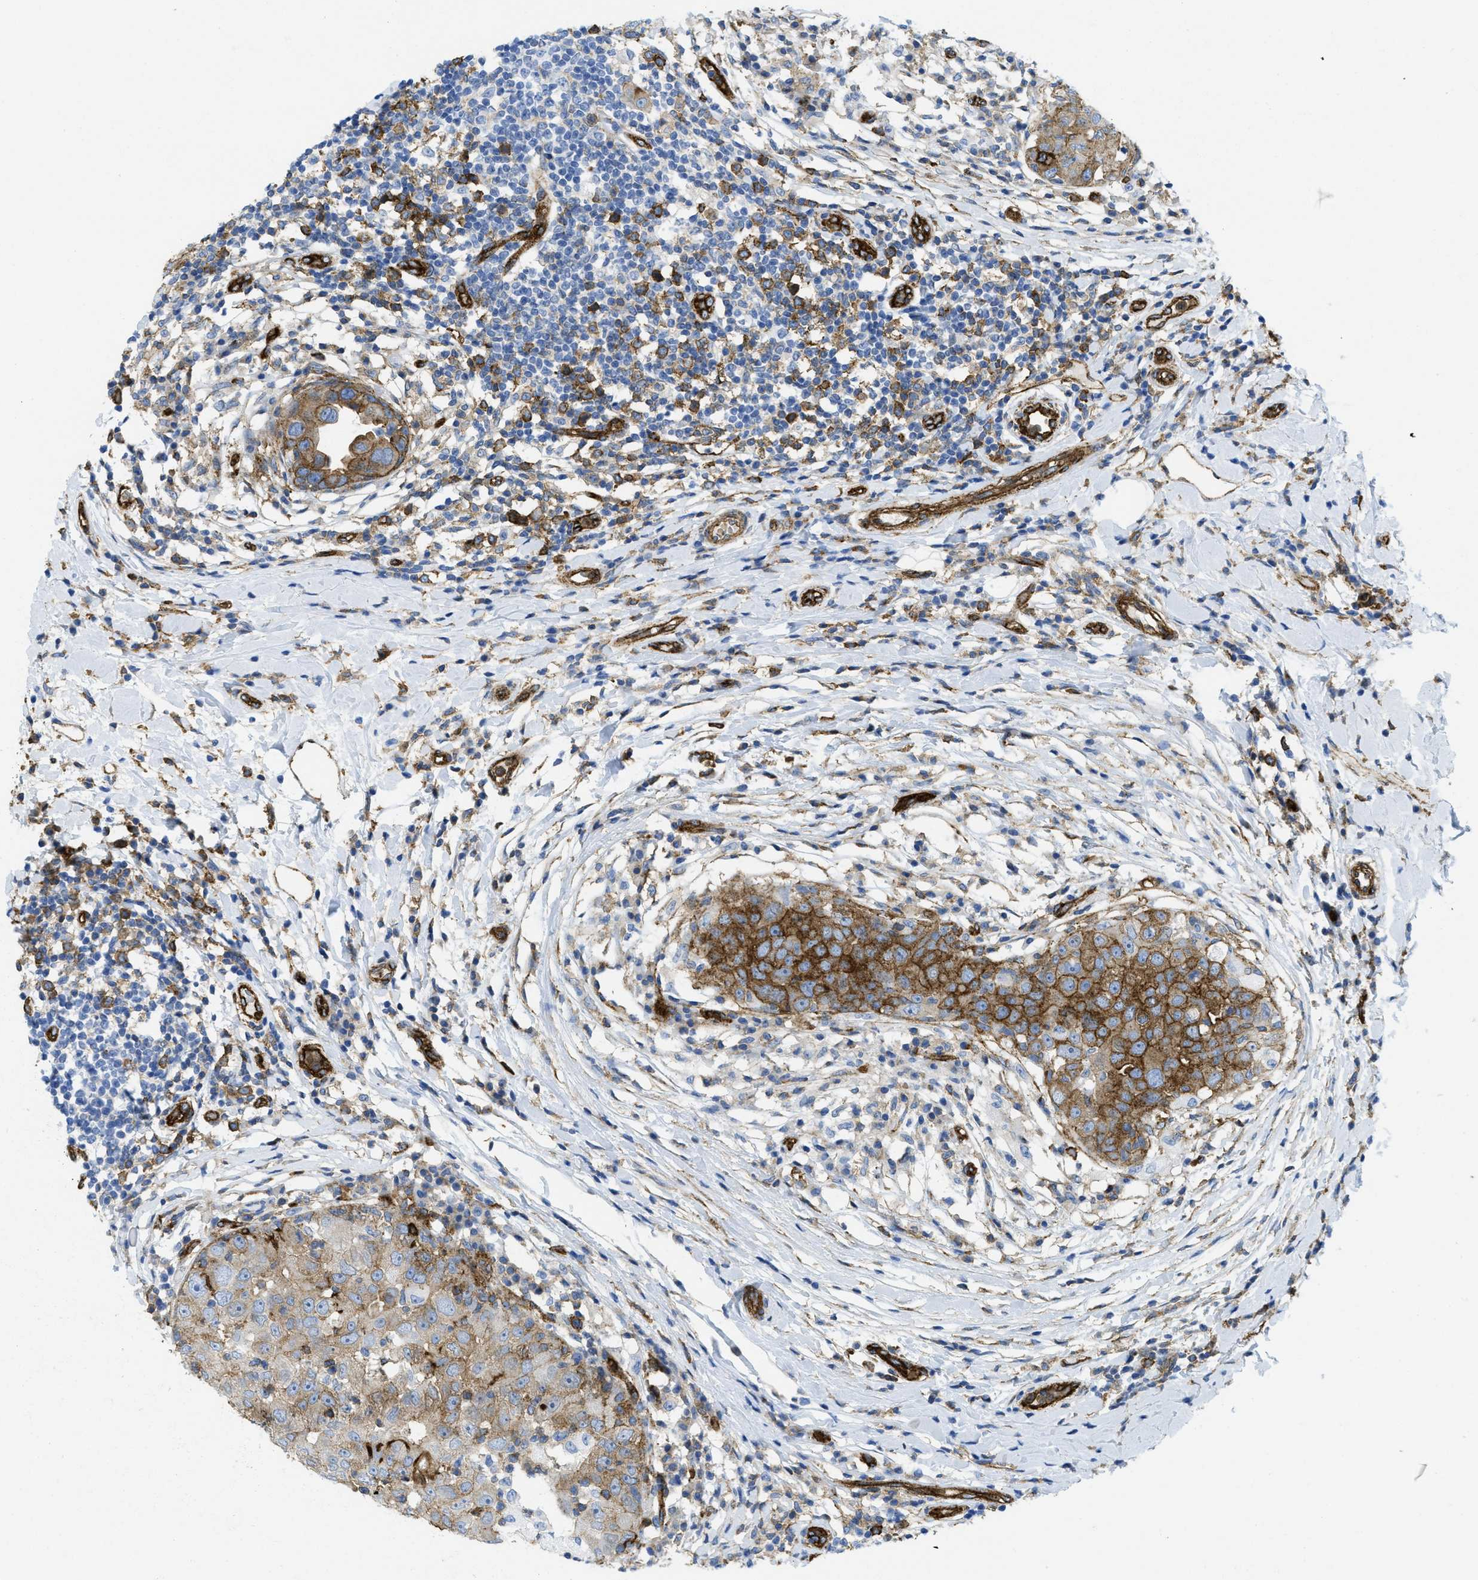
{"staining": {"intensity": "moderate", "quantity": ">75%", "location": "cytoplasmic/membranous"}, "tissue": "breast cancer", "cell_type": "Tumor cells", "image_type": "cancer", "snomed": [{"axis": "morphology", "description": "Duct carcinoma"}, {"axis": "topography", "description": "Breast"}], "caption": "Approximately >75% of tumor cells in breast cancer (intraductal carcinoma) display moderate cytoplasmic/membranous protein expression as visualized by brown immunohistochemical staining.", "gene": "HIP1", "patient": {"sex": "female", "age": 27}}